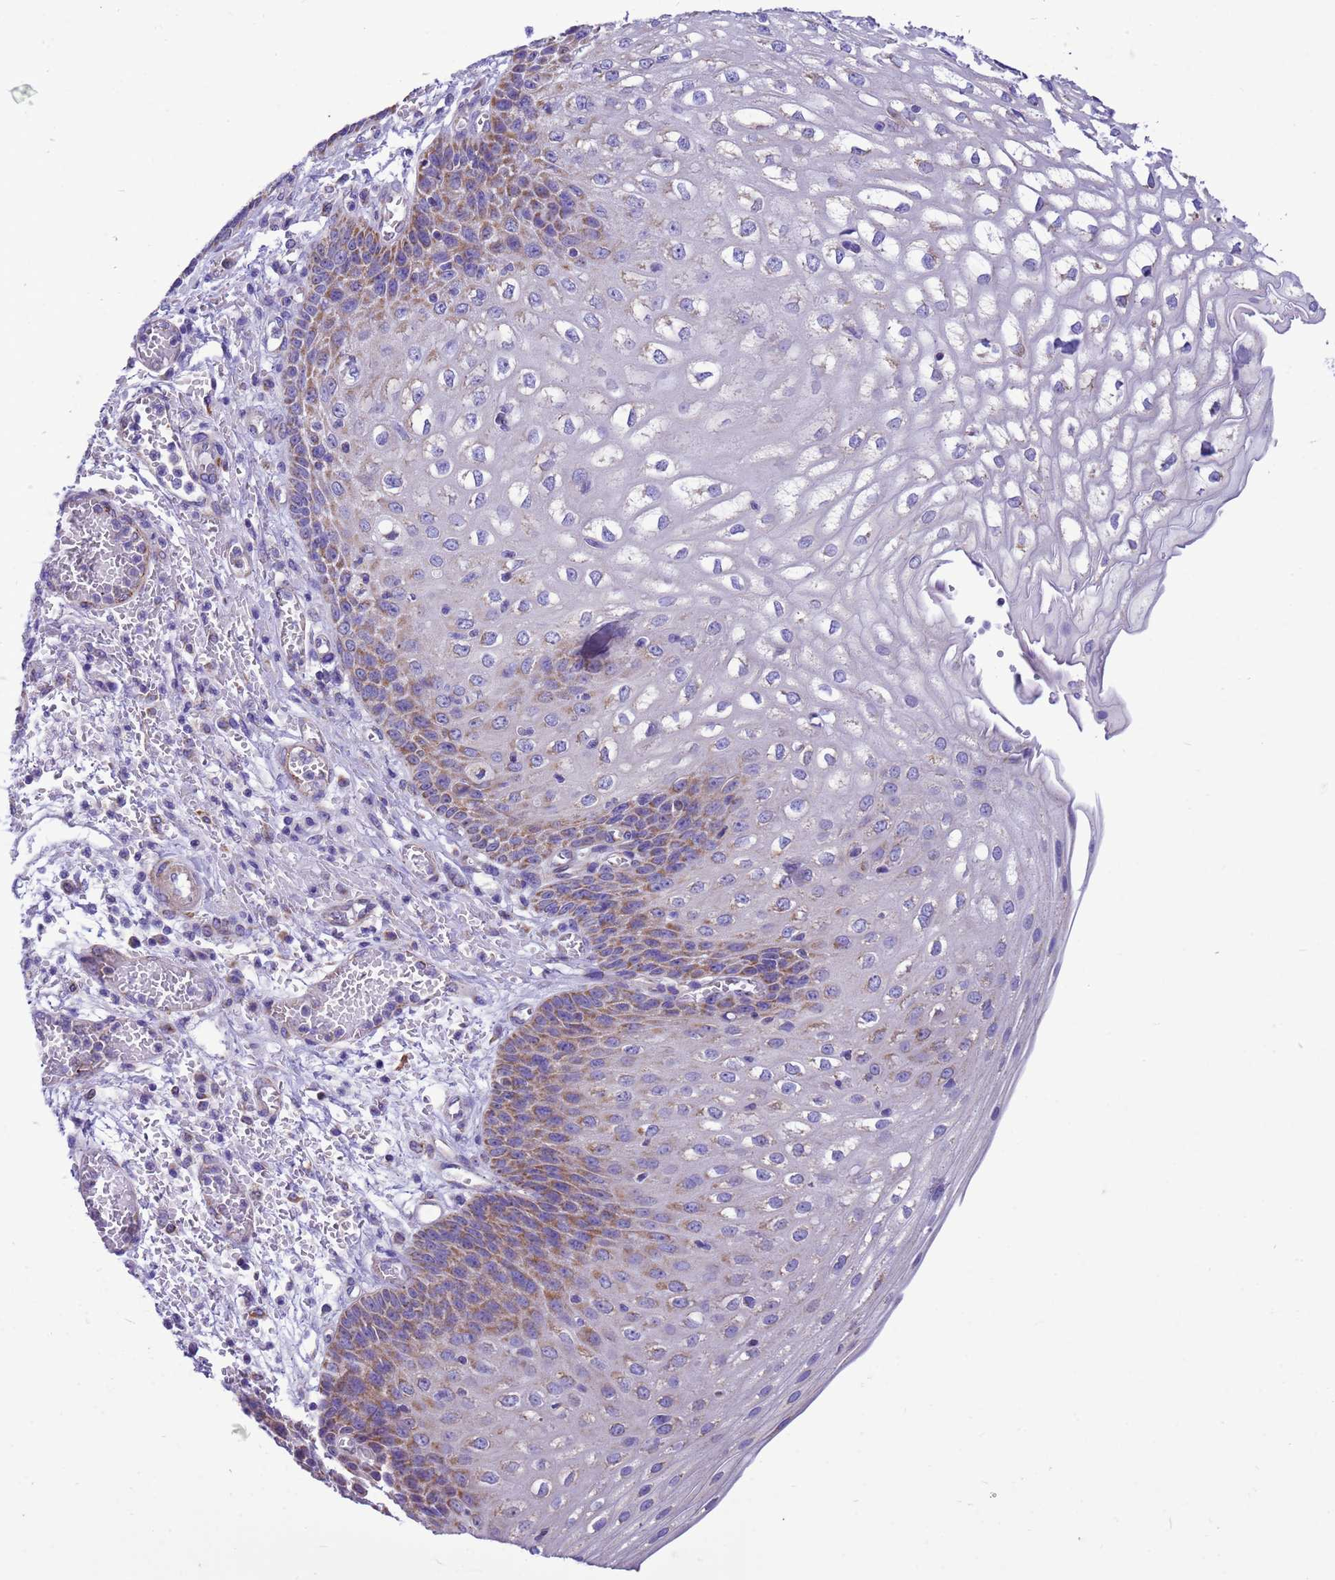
{"staining": {"intensity": "weak", "quantity": "25%-75%", "location": "cytoplasmic/membranous"}, "tissue": "esophagus", "cell_type": "Squamous epithelial cells", "image_type": "normal", "snomed": [{"axis": "morphology", "description": "Normal tissue, NOS"}, {"axis": "topography", "description": "Esophagus"}], "caption": "High-power microscopy captured an immunohistochemistry photomicrograph of benign esophagus, revealing weak cytoplasmic/membranous staining in about 25%-75% of squamous epithelial cells. (DAB (3,3'-diaminobenzidine) IHC, brown staining for protein, blue staining for nuclei).", "gene": "CCDC191", "patient": {"sex": "male", "age": 81}}